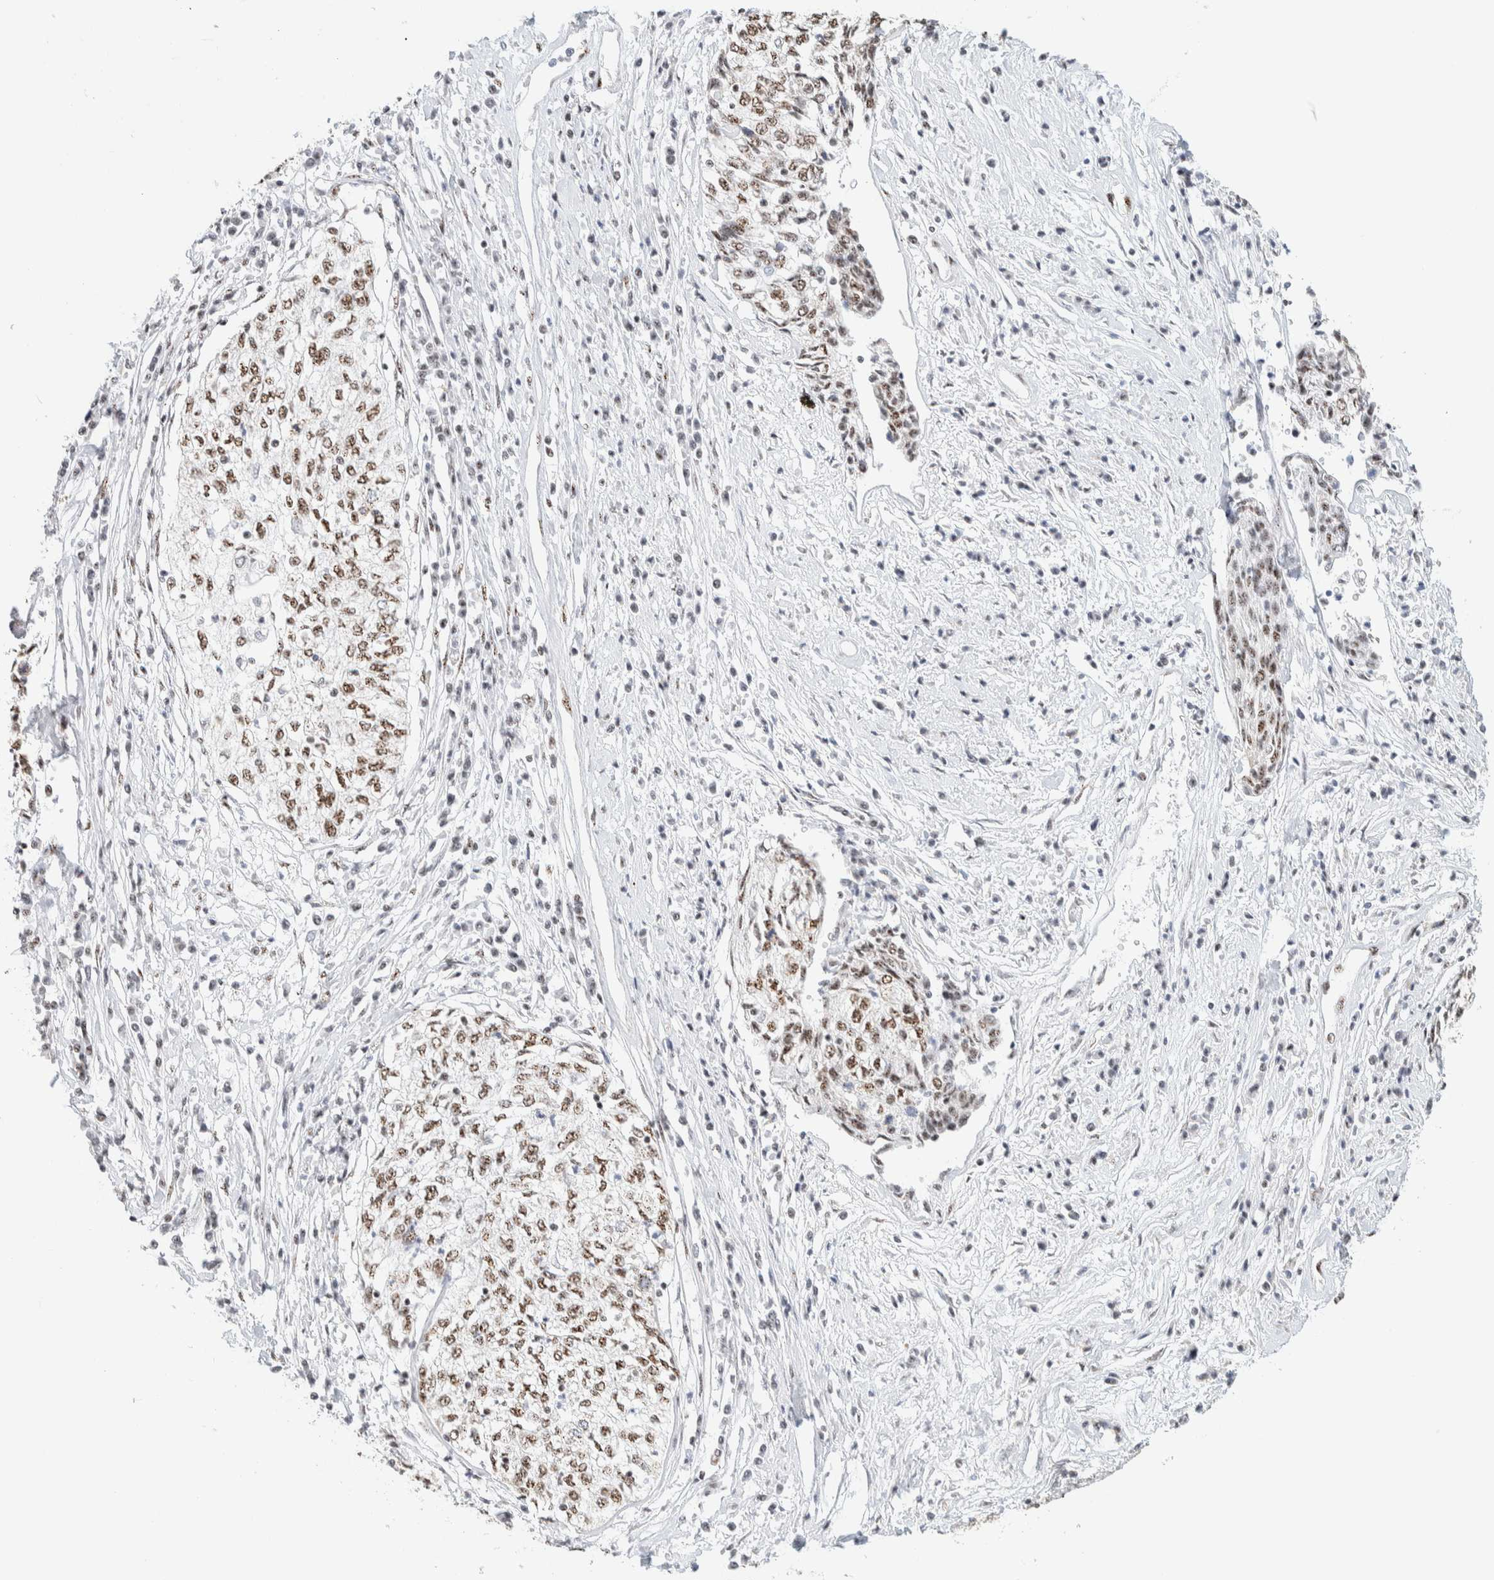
{"staining": {"intensity": "moderate", "quantity": ">75%", "location": "nuclear"}, "tissue": "cervical cancer", "cell_type": "Tumor cells", "image_type": "cancer", "snomed": [{"axis": "morphology", "description": "Squamous cell carcinoma, NOS"}, {"axis": "topography", "description": "Cervix"}], "caption": "Moderate nuclear positivity is identified in approximately >75% of tumor cells in cervical cancer (squamous cell carcinoma). The protein is stained brown, and the nuclei are stained in blue (DAB IHC with brightfield microscopy, high magnification).", "gene": "SON", "patient": {"sex": "female", "age": 57}}